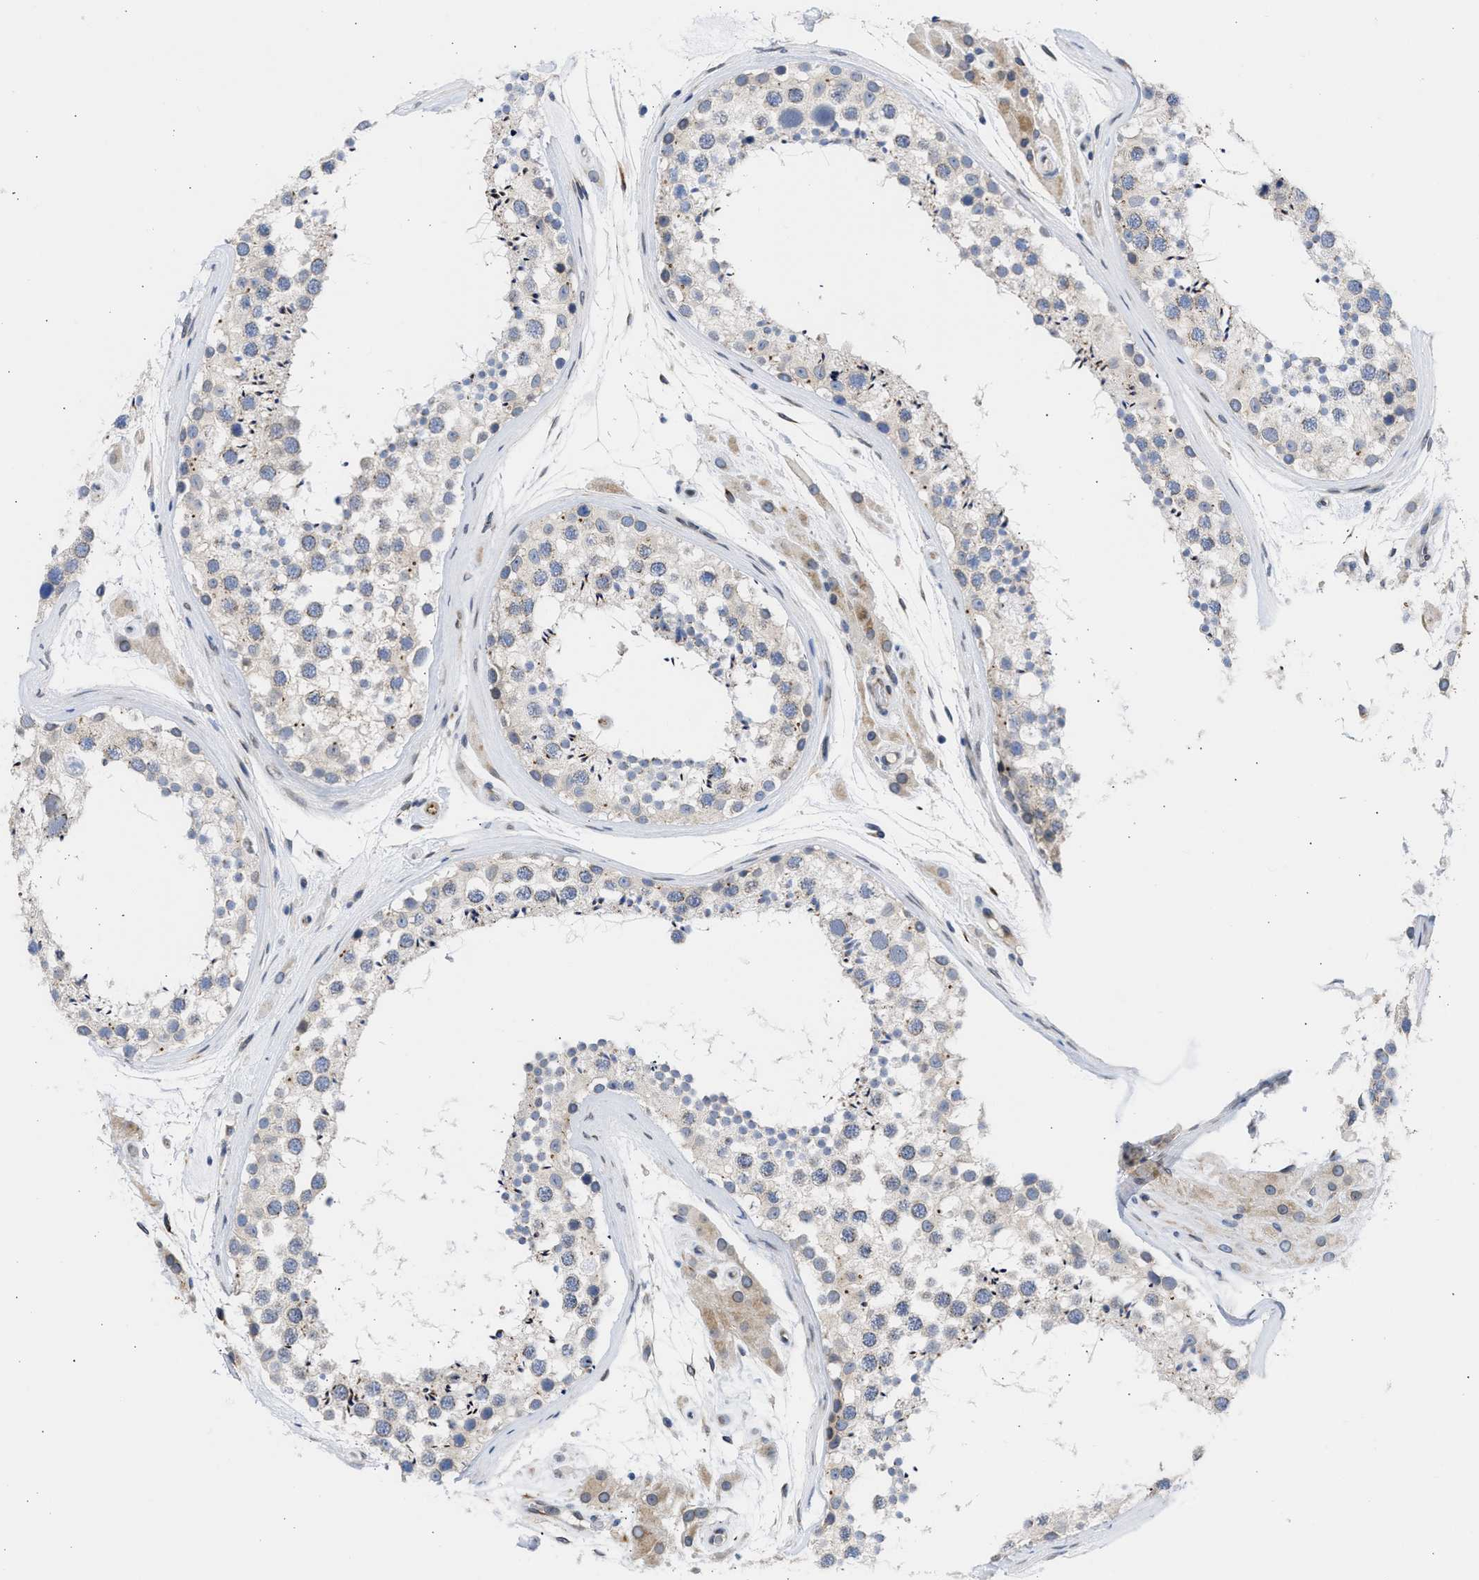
{"staining": {"intensity": "weak", "quantity": "<25%", "location": "cytoplasmic/membranous"}, "tissue": "testis", "cell_type": "Cells in seminiferous ducts", "image_type": "normal", "snomed": [{"axis": "morphology", "description": "Normal tissue, NOS"}, {"axis": "topography", "description": "Testis"}], "caption": "Human testis stained for a protein using IHC demonstrates no staining in cells in seminiferous ducts.", "gene": "NUP35", "patient": {"sex": "male", "age": 46}}